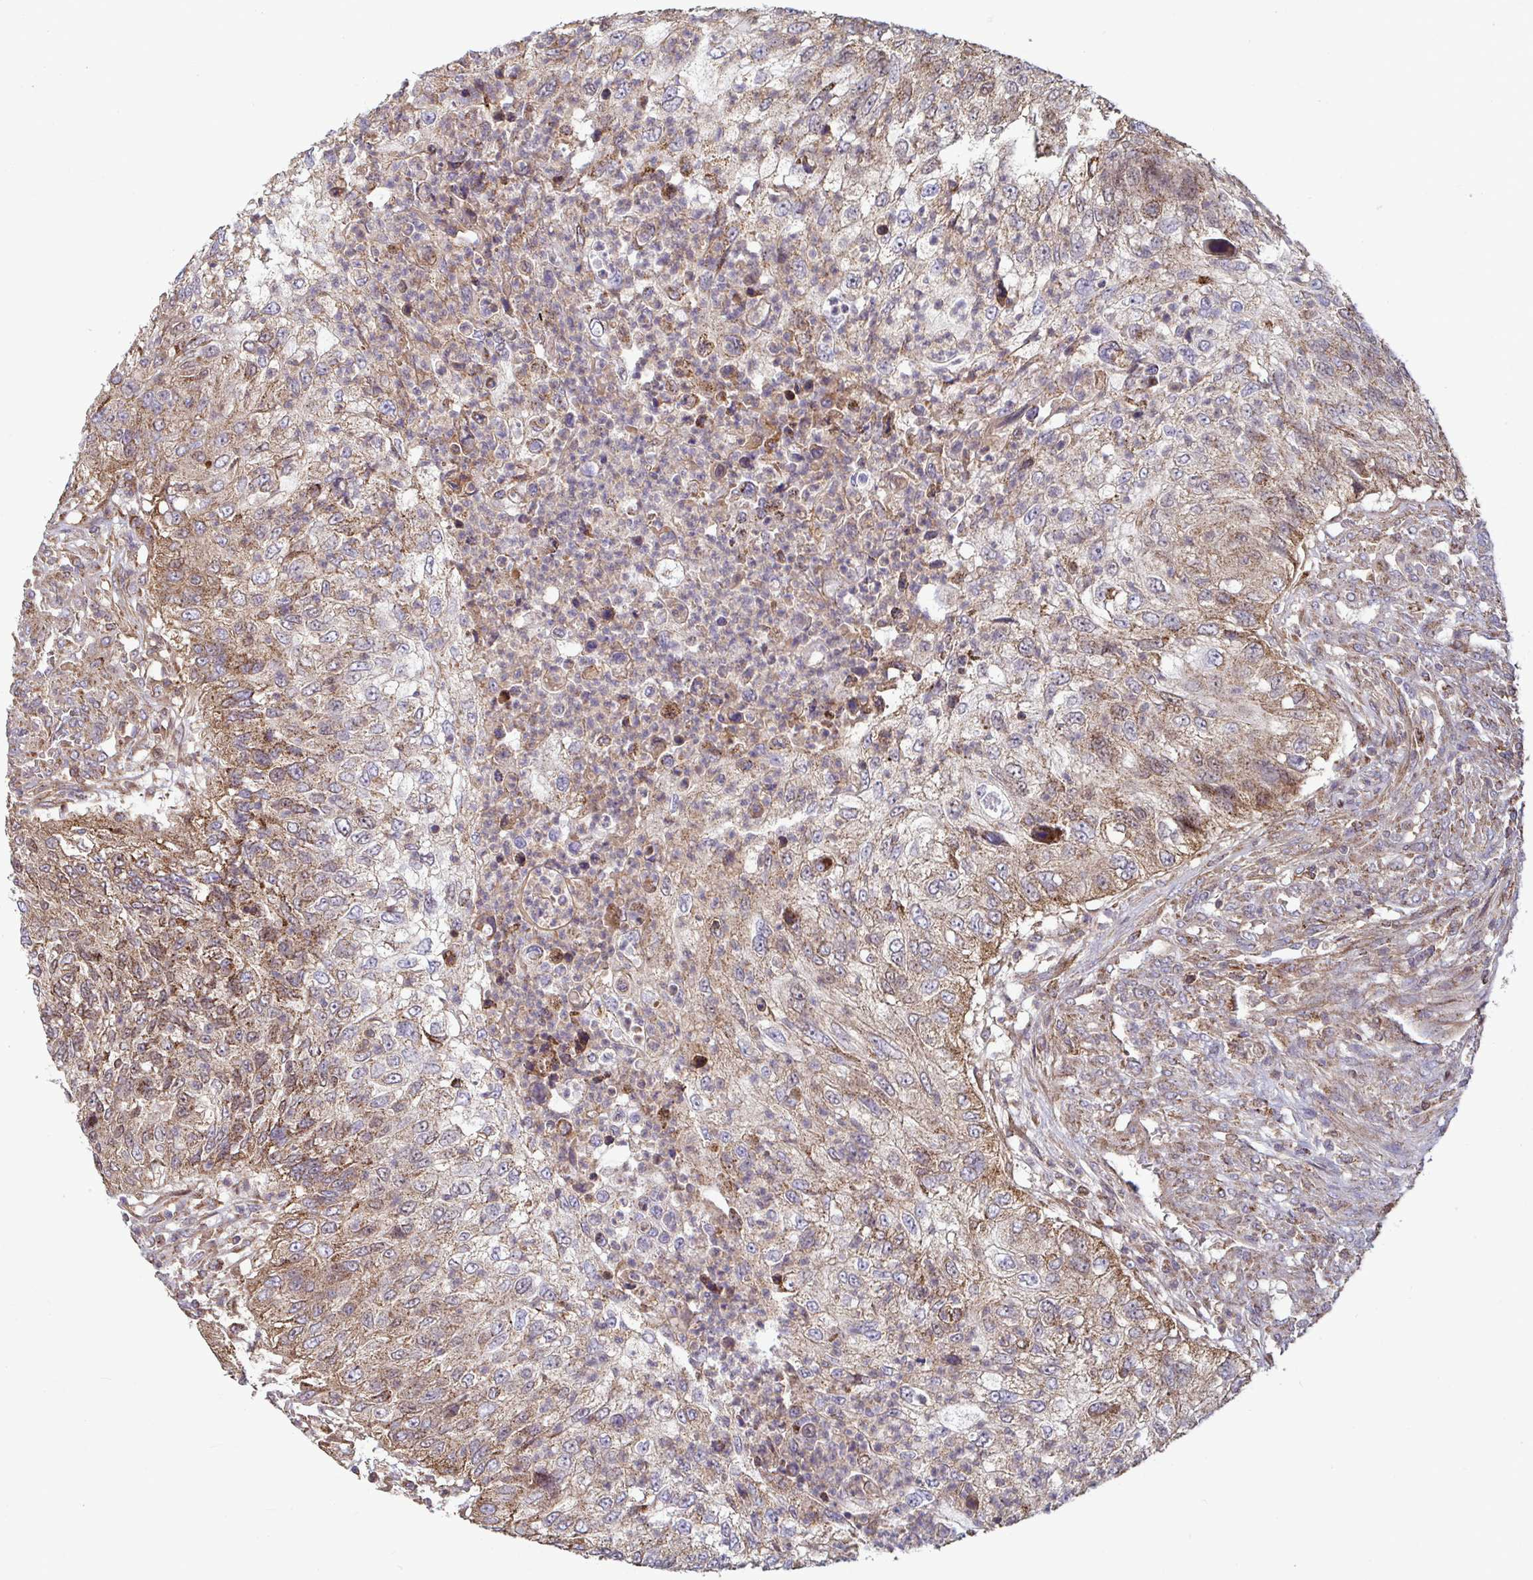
{"staining": {"intensity": "moderate", "quantity": ">75%", "location": "cytoplasmic/membranous"}, "tissue": "urothelial cancer", "cell_type": "Tumor cells", "image_type": "cancer", "snomed": [{"axis": "morphology", "description": "Urothelial carcinoma, High grade"}, {"axis": "topography", "description": "Urinary bladder"}], "caption": "This is an image of immunohistochemistry staining of urothelial carcinoma (high-grade), which shows moderate positivity in the cytoplasmic/membranous of tumor cells.", "gene": "SPRY1", "patient": {"sex": "female", "age": 60}}